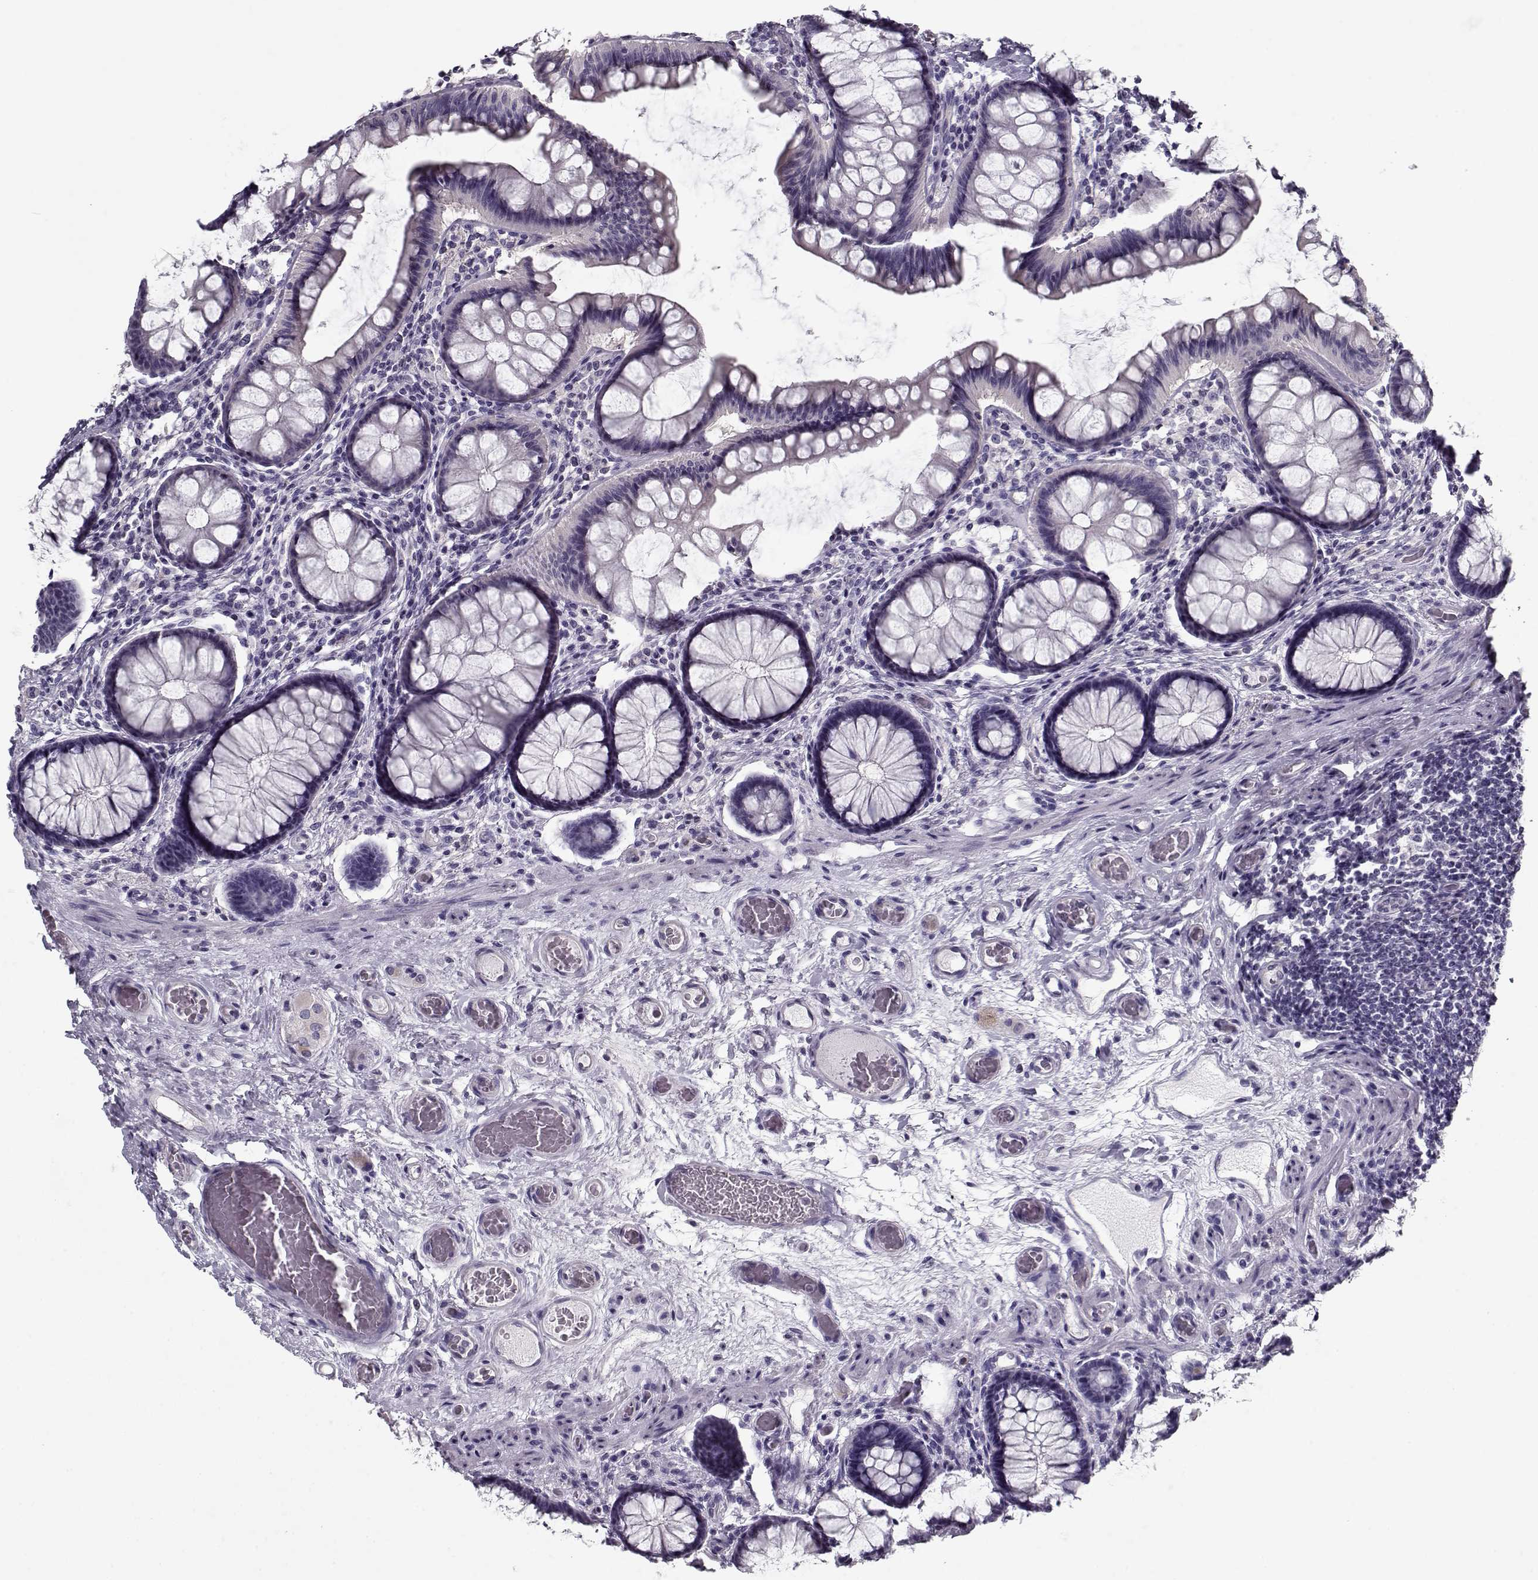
{"staining": {"intensity": "negative", "quantity": "none", "location": "none"}, "tissue": "colon", "cell_type": "Endothelial cells", "image_type": "normal", "snomed": [{"axis": "morphology", "description": "Normal tissue, NOS"}, {"axis": "topography", "description": "Colon"}], "caption": "Endothelial cells show no significant positivity in benign colon. (Brightfield microscopy of DAB IHC at high magnification).", "gene": "CCDC136", "patient": {"sex": "female", "age": 65}}